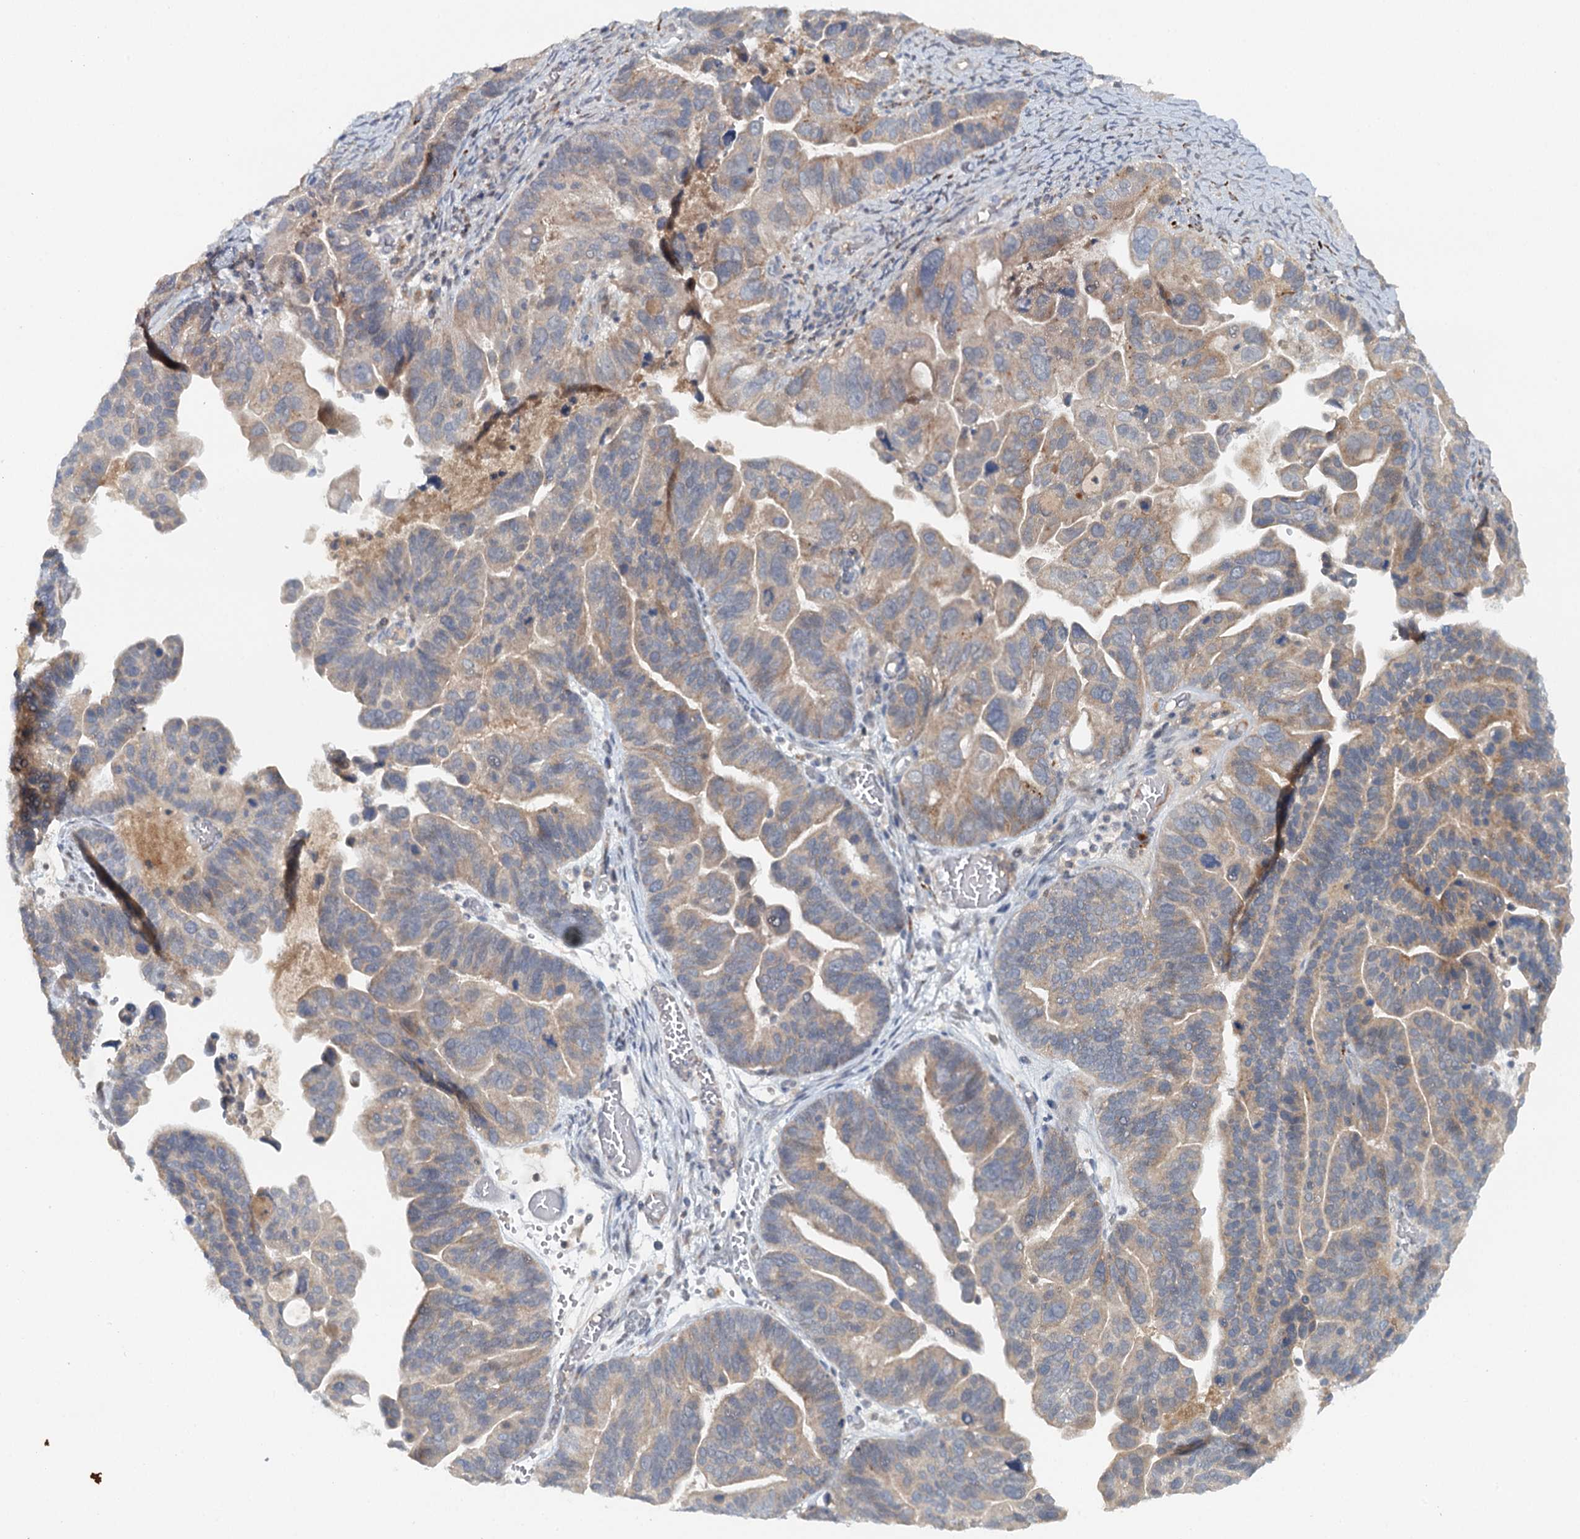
{"staining": {"intensity": "weak", "quantity": ">75%", "location": "cytoplasmic/membranous"}, "tissue": "ovarian cancer", "cell_type": "Tumor cells", "image_type": "cancer", "snomed": [{"axis": "morphology", "description": "Cystadenocarcinoma, serous, NOS"}, {"axis": "topography", "description": "Ovary"}], "caption": "Ovarian cancer (serous cystadenocarcinoma) tissue displays weak cytoplasmic/membranous staining in approximately >75% of tumor cells (DAB (3,3'-diaminobenzidine) IHC with brightfield microscopy, high magnification).", "gene": "SLC41A2", "patient": {"sex": "female", "age": 56}}